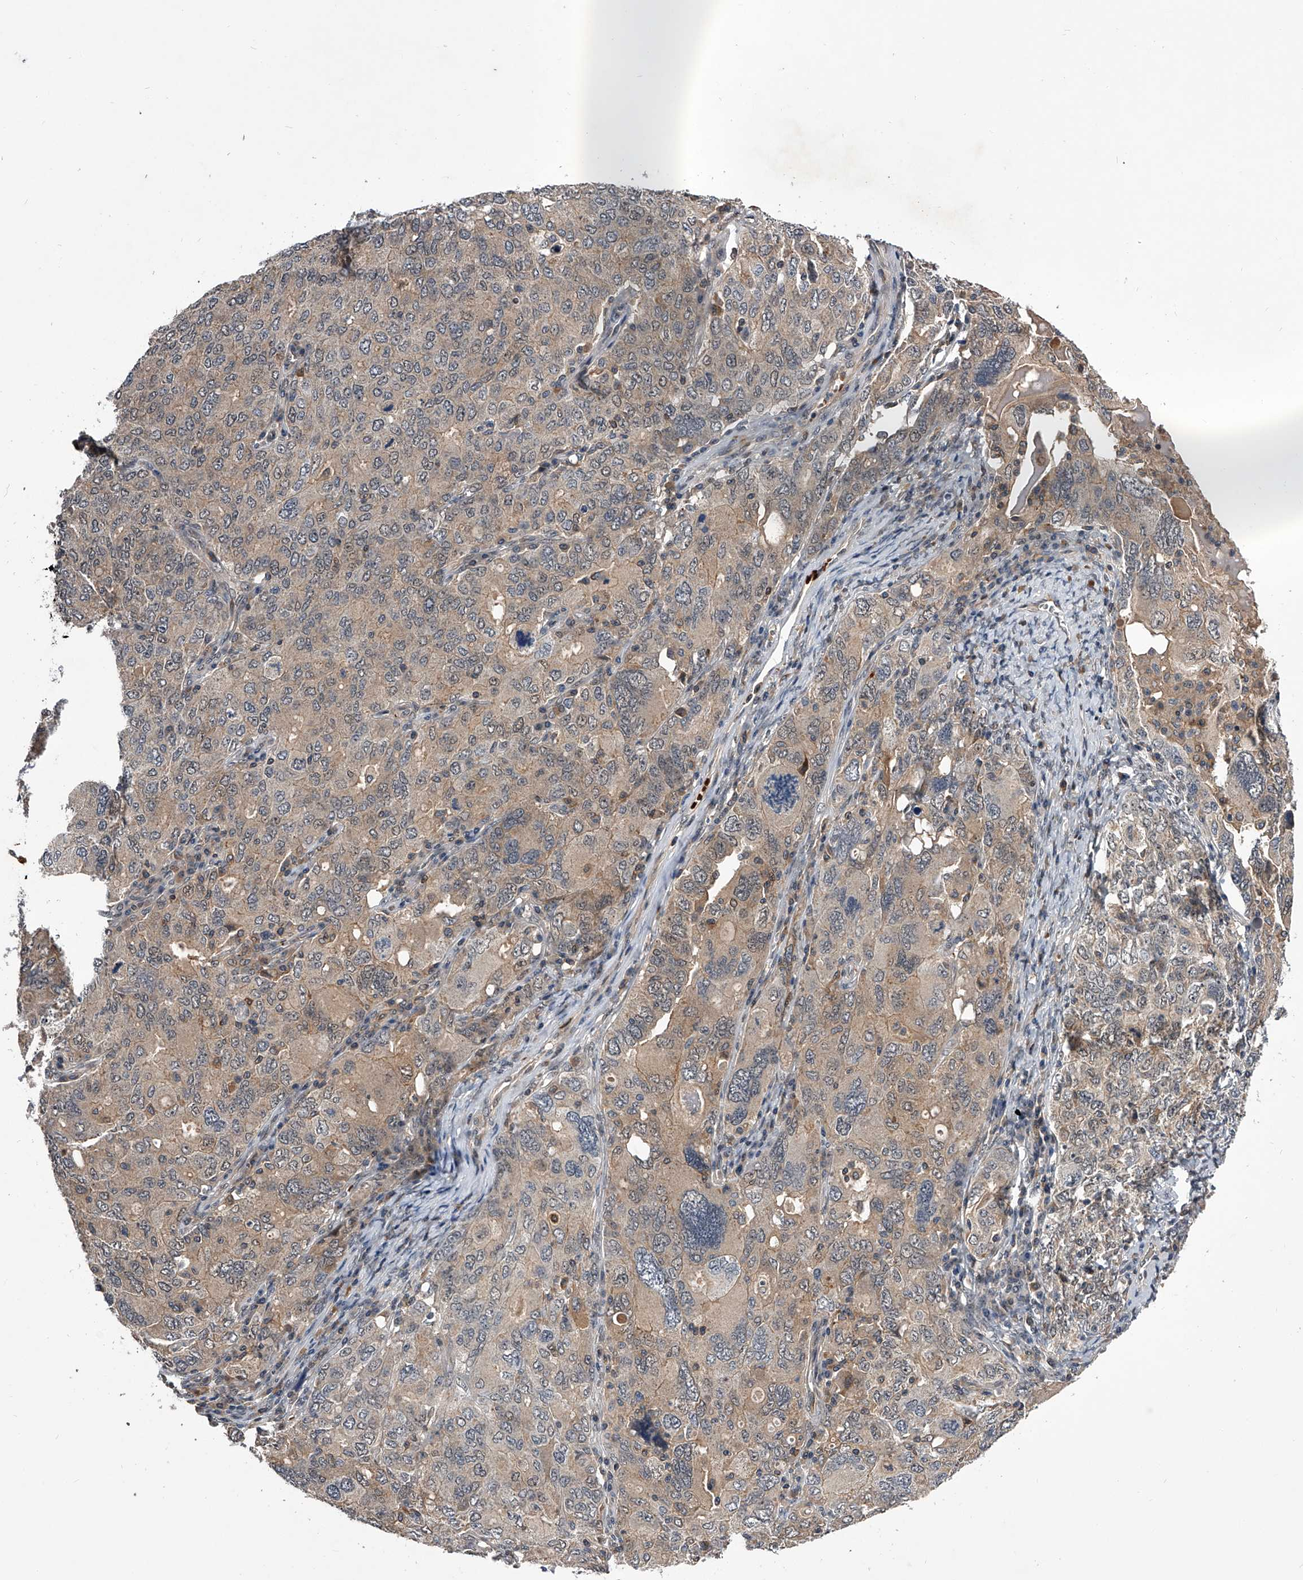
{"staining": {"intensity": "weak", "quantity": "<25%", "location": "cytoplasmic/membranous"}, "tissue": "ovarian cancer", "cell_type": "Tumor cells", "image_type": "cancer", "snomed": [{"axis": "morphology", "description": "Carcinoma, endometroid"}, {"axis": "topography", "description": "Ovary"}], "caption": "This is a micrograph of immunohistochemistry (IHC) staining of ovarian endometroid carcinoma, which shows no staining in tumor cells.", "gene": "ZNF30", "patient": {"sex": "female", "age": 62}}